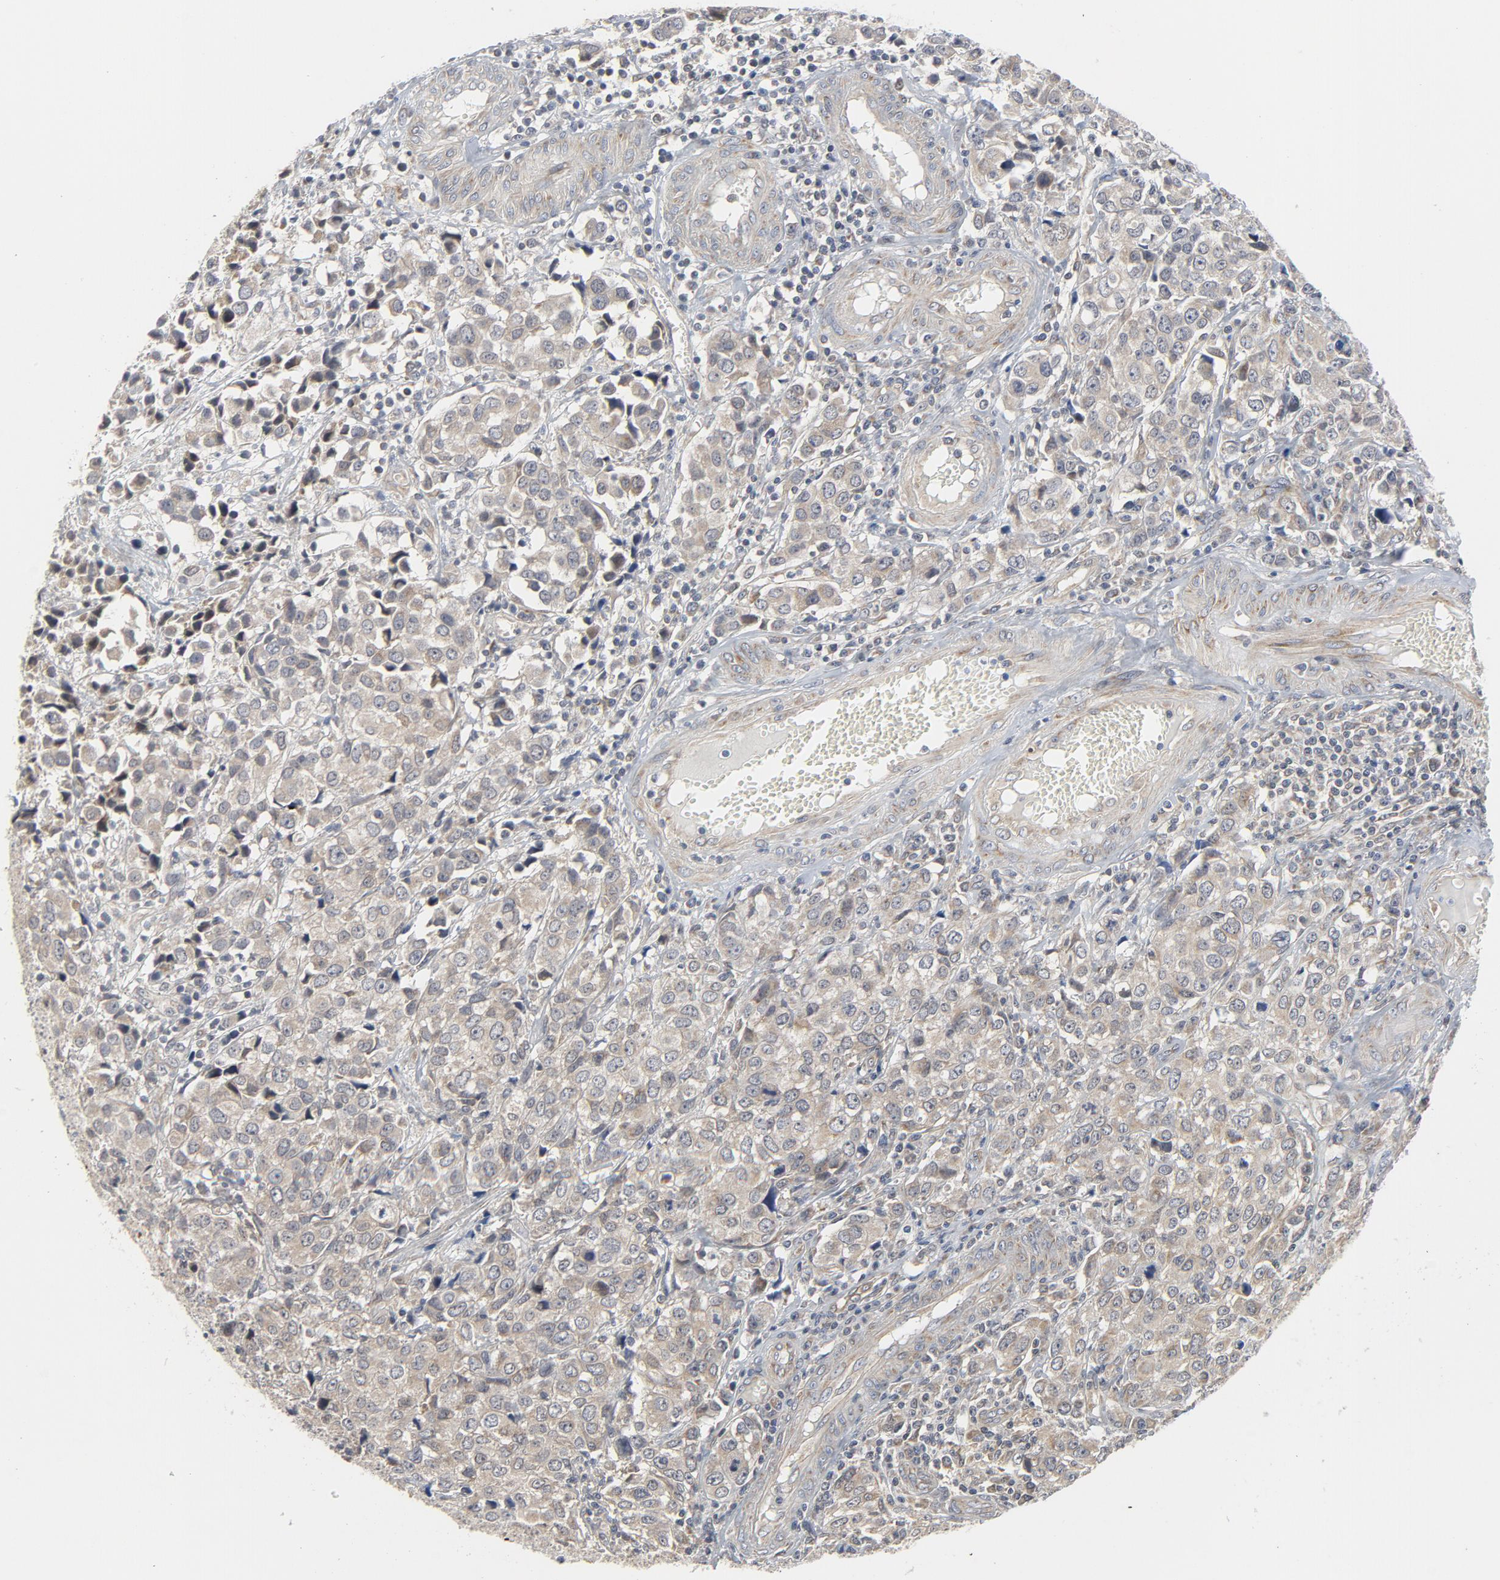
{"staining": {"intensity": "weak", "quantity": ">75%", "location": "cytoplasmic/membranous"}, "tissue": "urothelial cancer", "cell_type": "Tumor cells", "image_type": "cancer", "snomed": [{"axis": "morphology", "description": "Urothelial carcinoma, High grade"}, {"axis": "topography", "description": "Urinary bladder"}], "caption": "This photomicrograph exhibits high-grade urothelial carcinoma stained with immunohistochemistry to label a protein in brown. The cytoplasmic/membranous of tumor cells show weak positivity for the protein. Nuclei are counter-stained blue.", "gene": "C14orf119", "patient": {"sex": "female", "age": 75}}